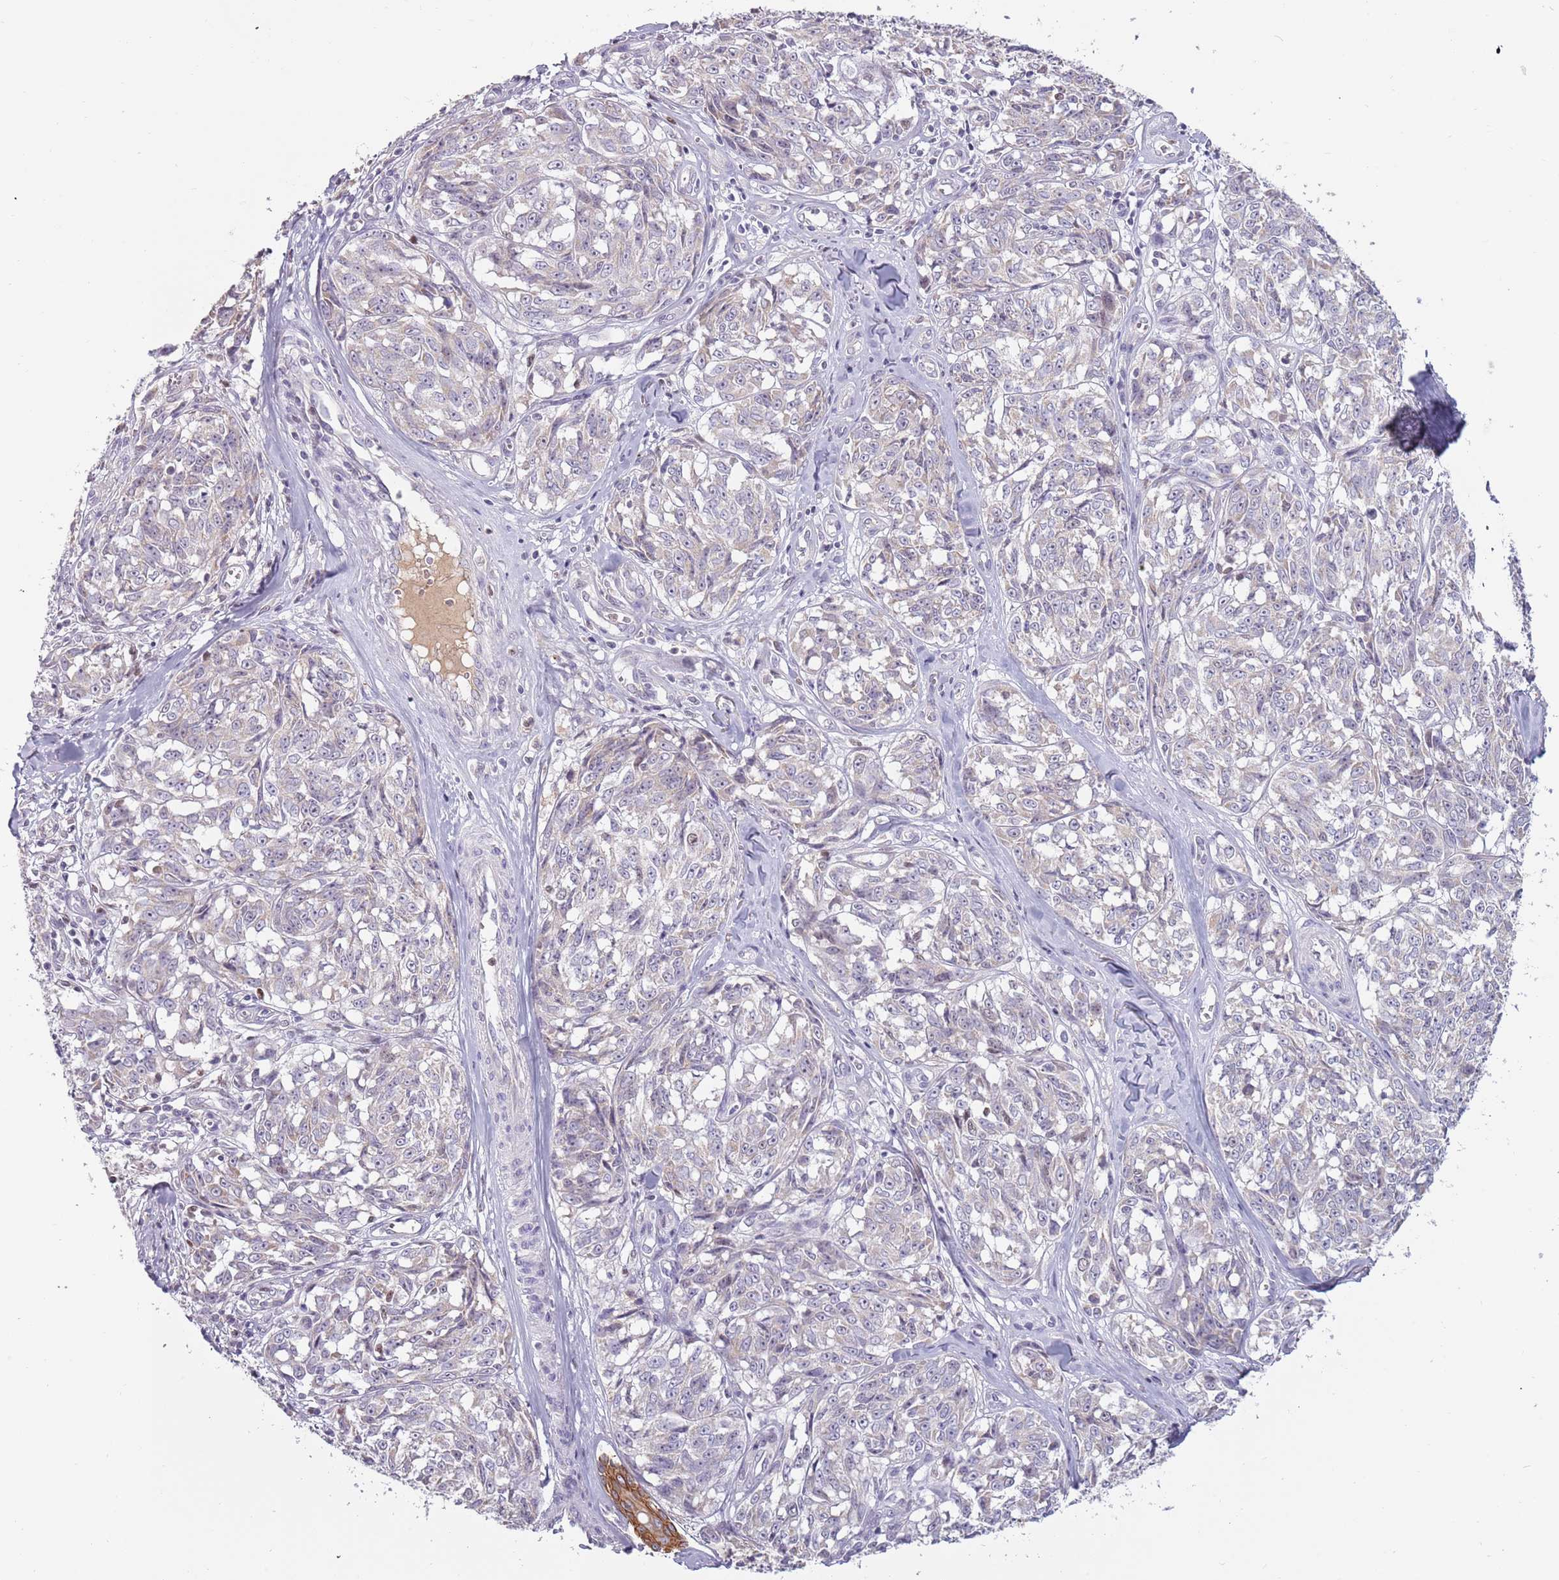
{"staining": {"intensity": "negative", "quantity": "none", "location": "none"}, "tissue": "melanoma", "cell_type": "Tumor cells", "image_type": "cancer", "snomed": [{"axis": "morphology", "description": "Normal tissue, NOS"}, {"axis": "morphology", "description": "Malignant melanoma, NOS"}, {"axis": "topography", "description": "Skin"}], "caption": "Melanoma stained for a protein using immunohistochemistry (IHC) reveals no staining tumor cells.", "gene": "SYS1", "patient": {"sex": "female", "age": 64}}